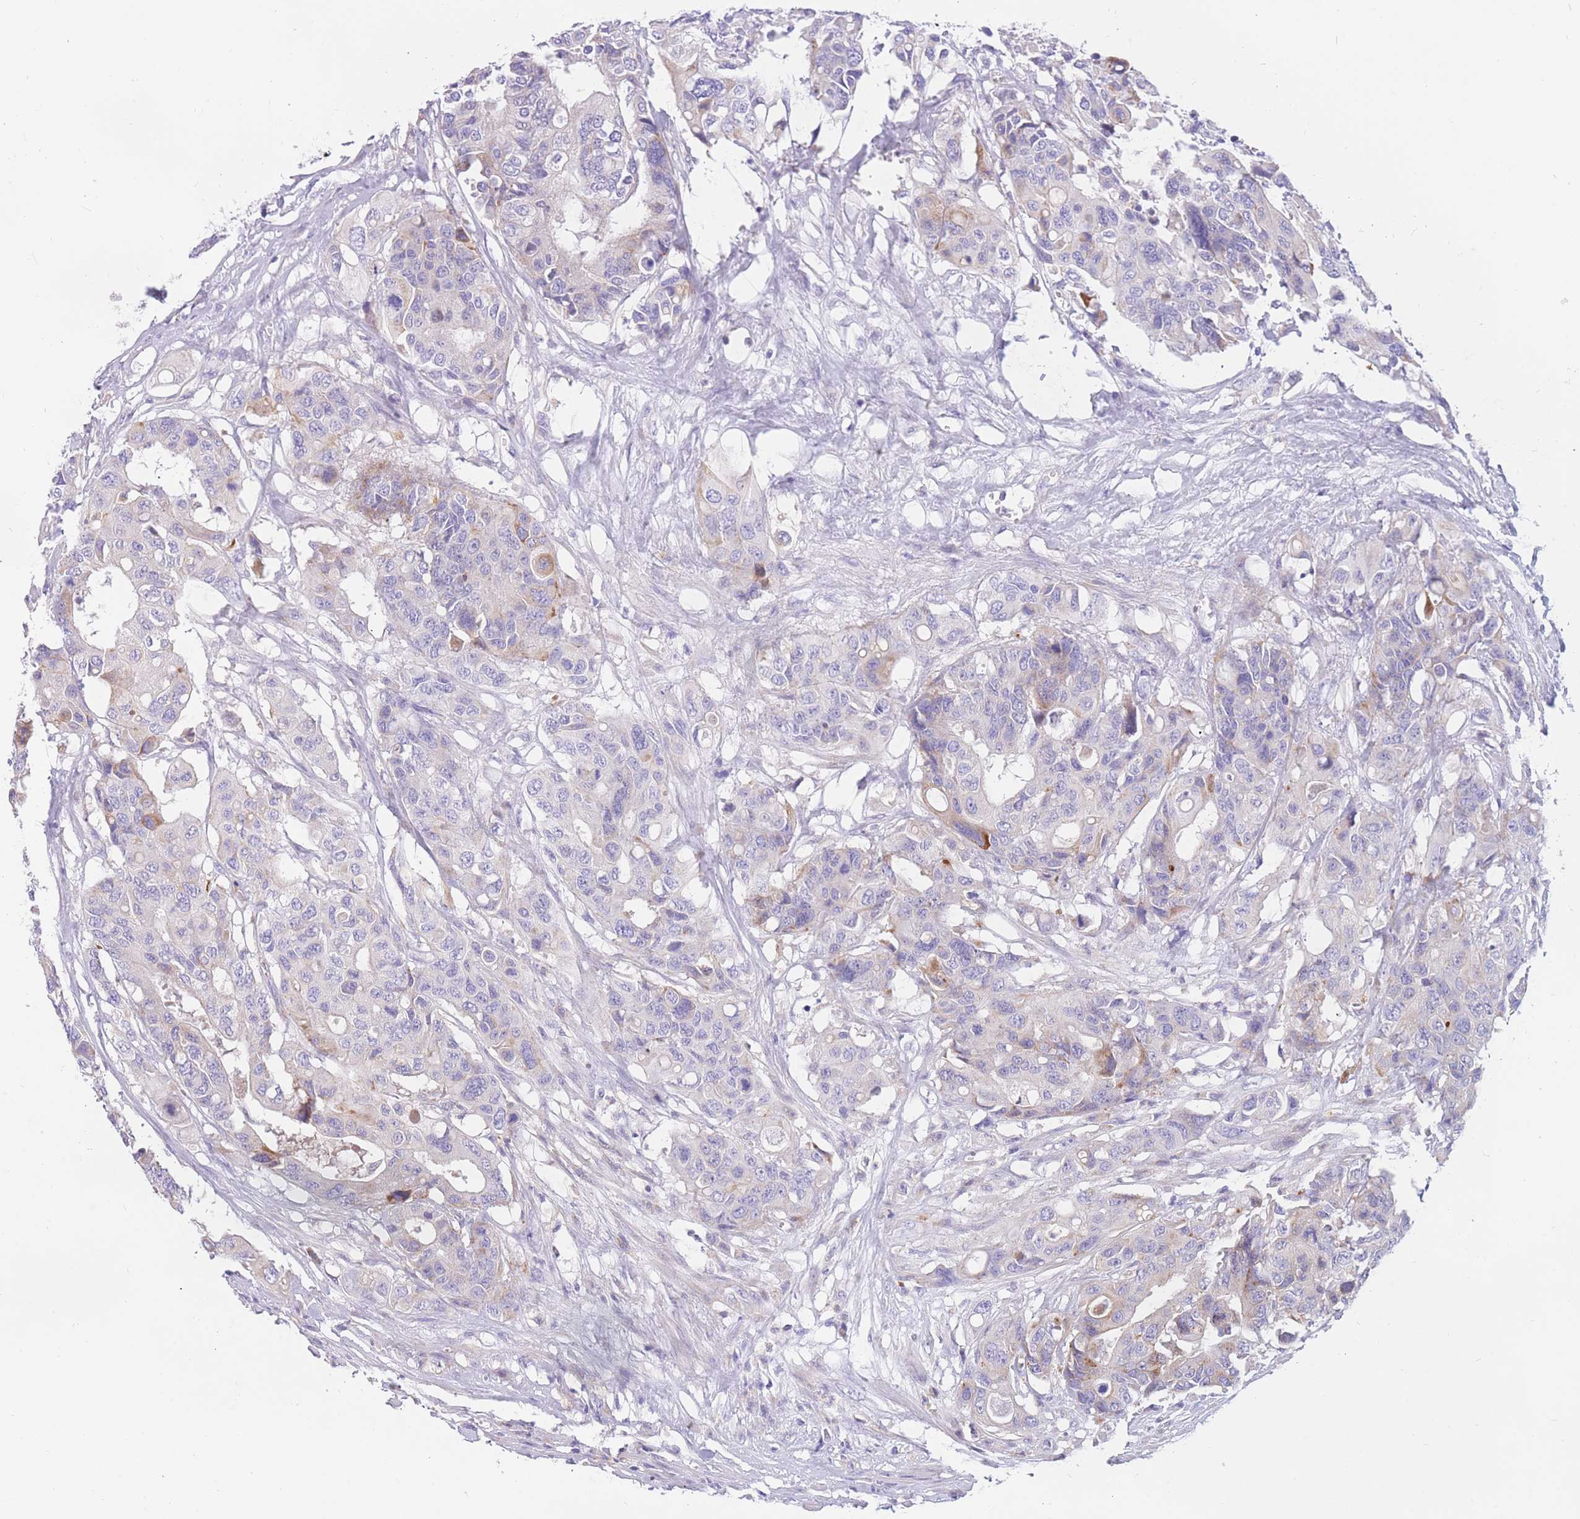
{"staining": {"intensity": "weak", "quantity": "<25%", "location": "cytoplasmic/membranous"}, "tissue": "colorectal cancer", "cell_type": "Tumor cells", "image_type": "cancer", "snomed": [{"axis": "morphology", "description": "Adenocarcinoma, NOS"}, {"axis": "topography", "description": "Colon"}], "caption": "This is an immunohistochemistry (IHC) image of human colorectal cancer. There is no expression in tumor cells.", "gene": "SULT1A1", "patient": {"sex": "male", "age": 77}}